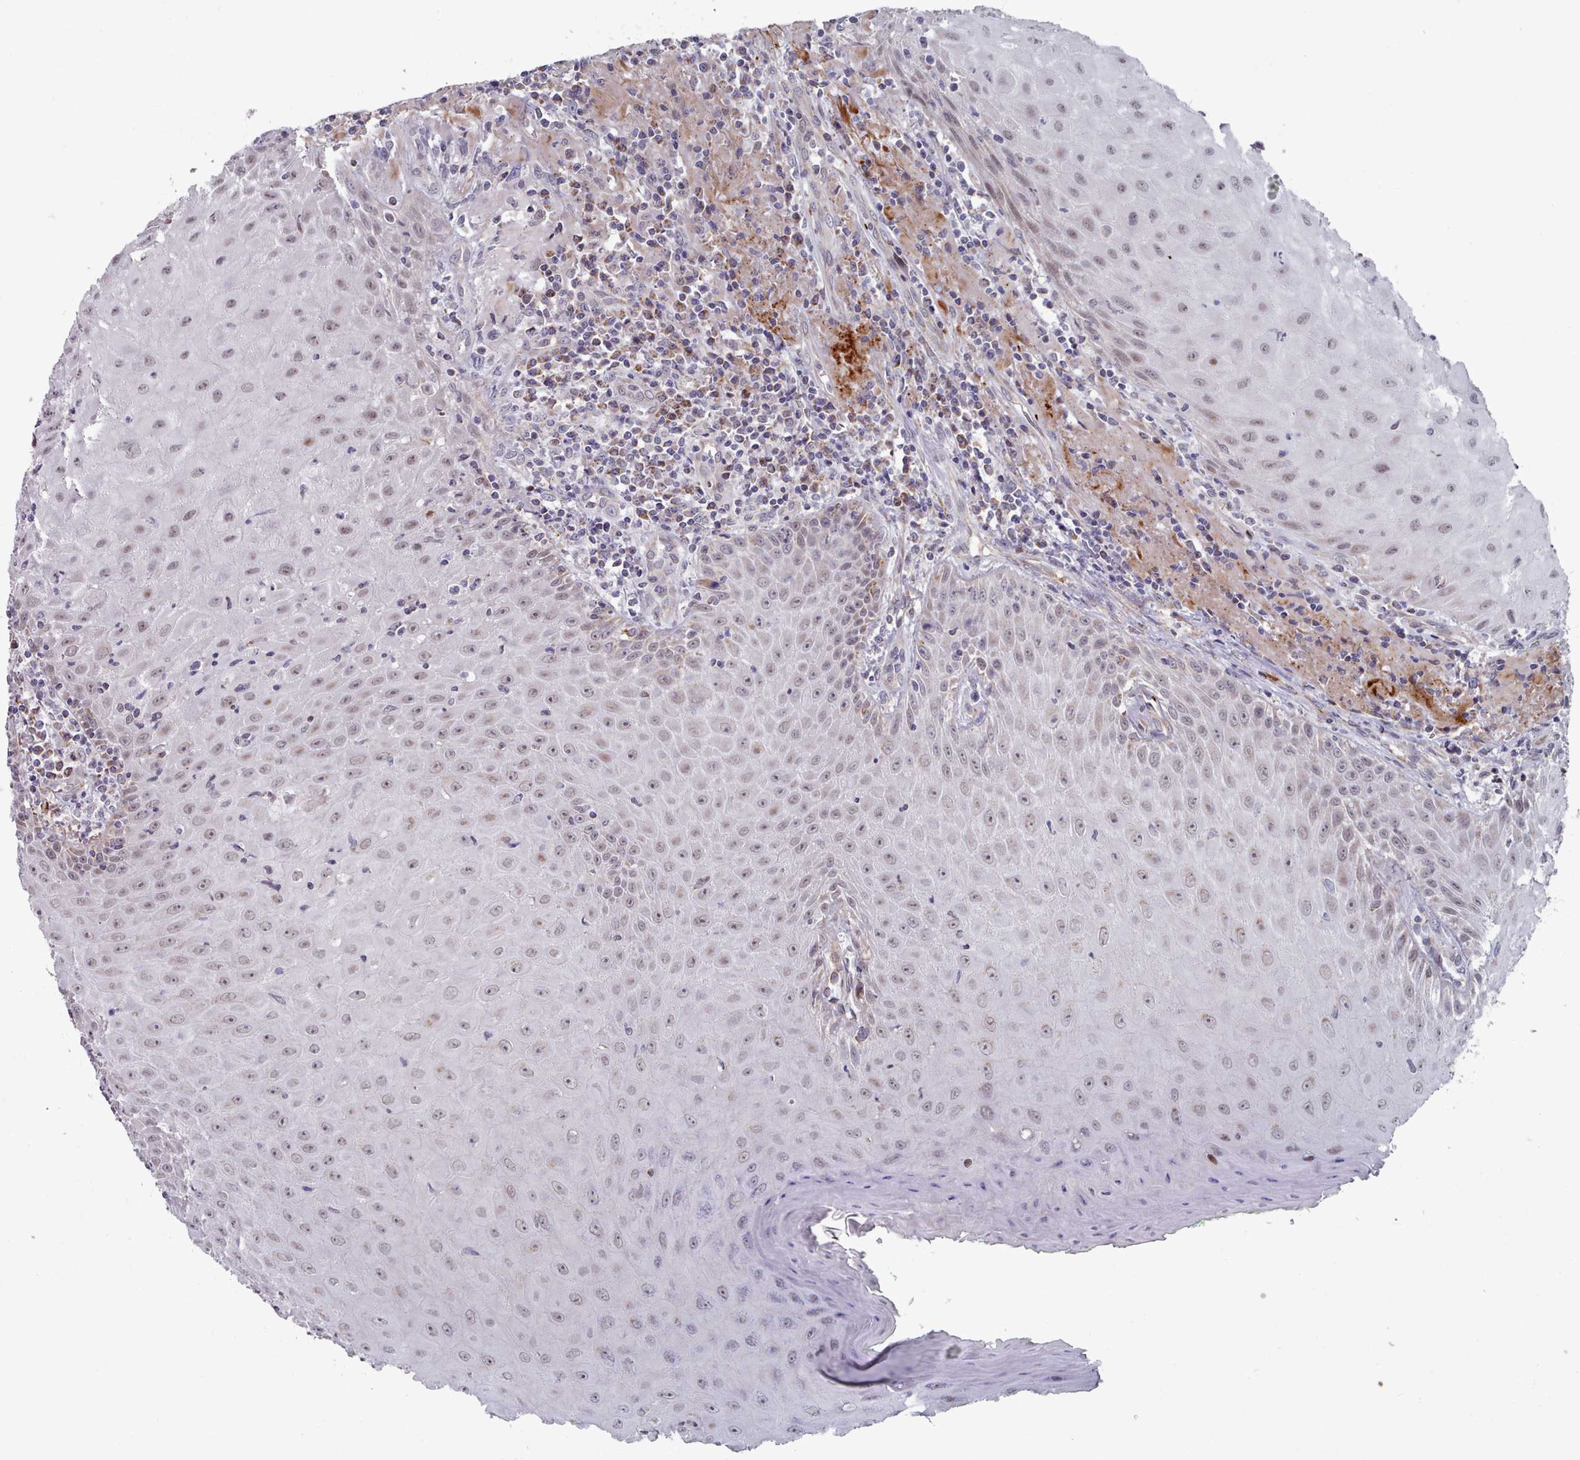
{"staining": {"intensity": "weak", "quantity": "25%-75%", "location": "nuclear"}, "tissue": "head and neck cancer", "cell_type": "Tumor cells", "image_type": "cancer", "snomed": [{"axis": "morphology", "description": "Normal tissue, NOS"}, {"axis": "morphology", "description": "Squamous cell carcinoma, NOS"}, {"axis": "topography", "description": "Oral tissue"}, {"axis": "topography", "description": "Head-Neck"}], "caption": "Immunohistochemical staining of human head and neck squamous cell carcinoma displays low levels of weak nuclear positivity in approximately 25%-75% of tumor cells.", "gene": "TRARG1", "patient": {"sex": "female", "age": 70}}